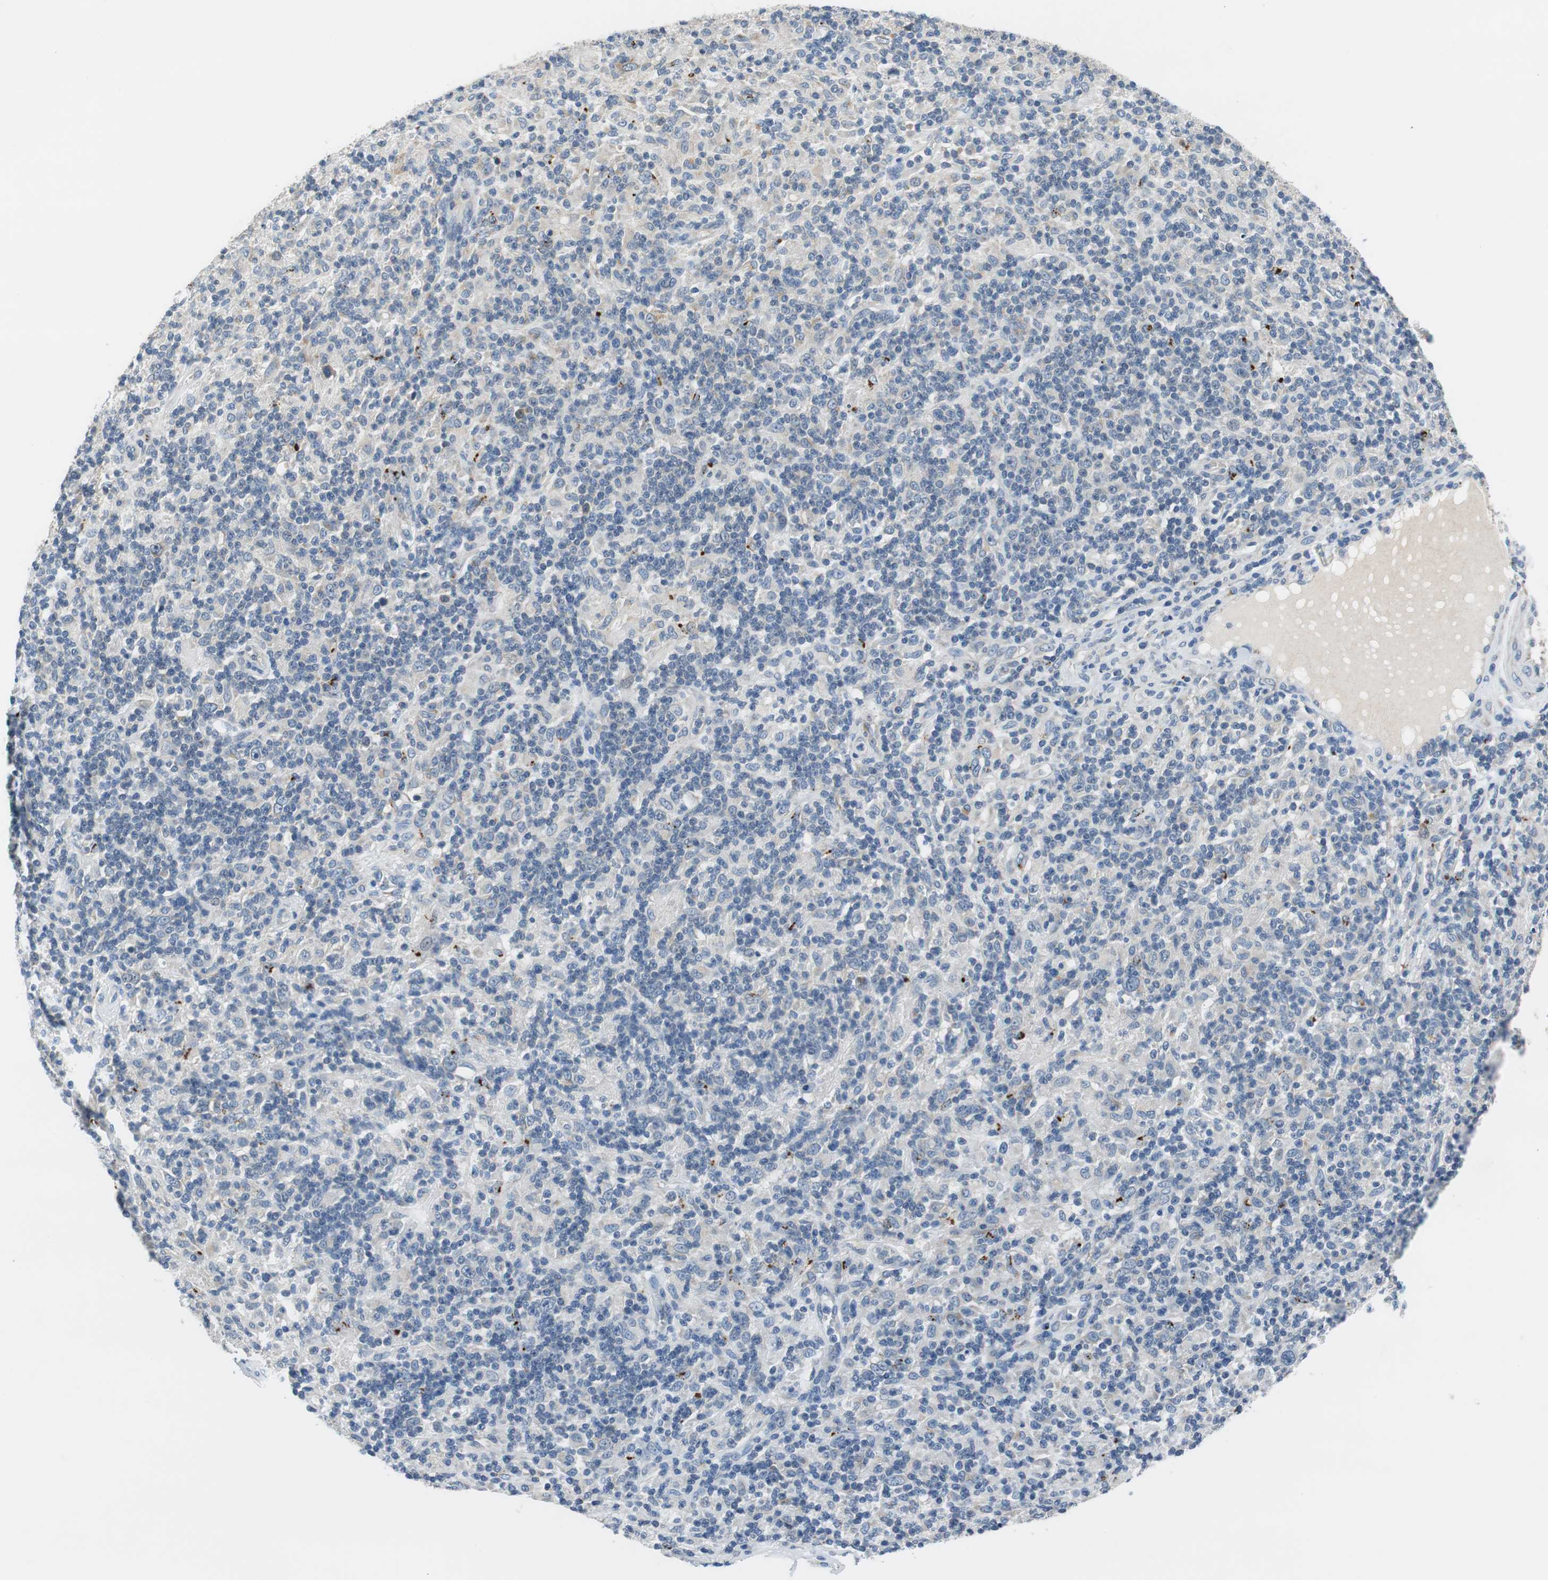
{"staining": {"intensity": "negative", "quantity": "none", "location": "none"}, "tissue": "lymphoma", "cell_type": "Tumor cells", "image_type": "cancer", "snomed": [{"axis": "morphology", "description": "Hodgkin's disease, NOS"}, {"axis": "topography", "description": "Lymph node"}], "caption": "This image is of Hodgkin's disease stained with immunohistochemistry to label a protein in brown with the nuclei are counter-stained blue. There is no staining in tumor cells.", "gene": "FADS2", "patient": {"sex": "male", "age": 70}}